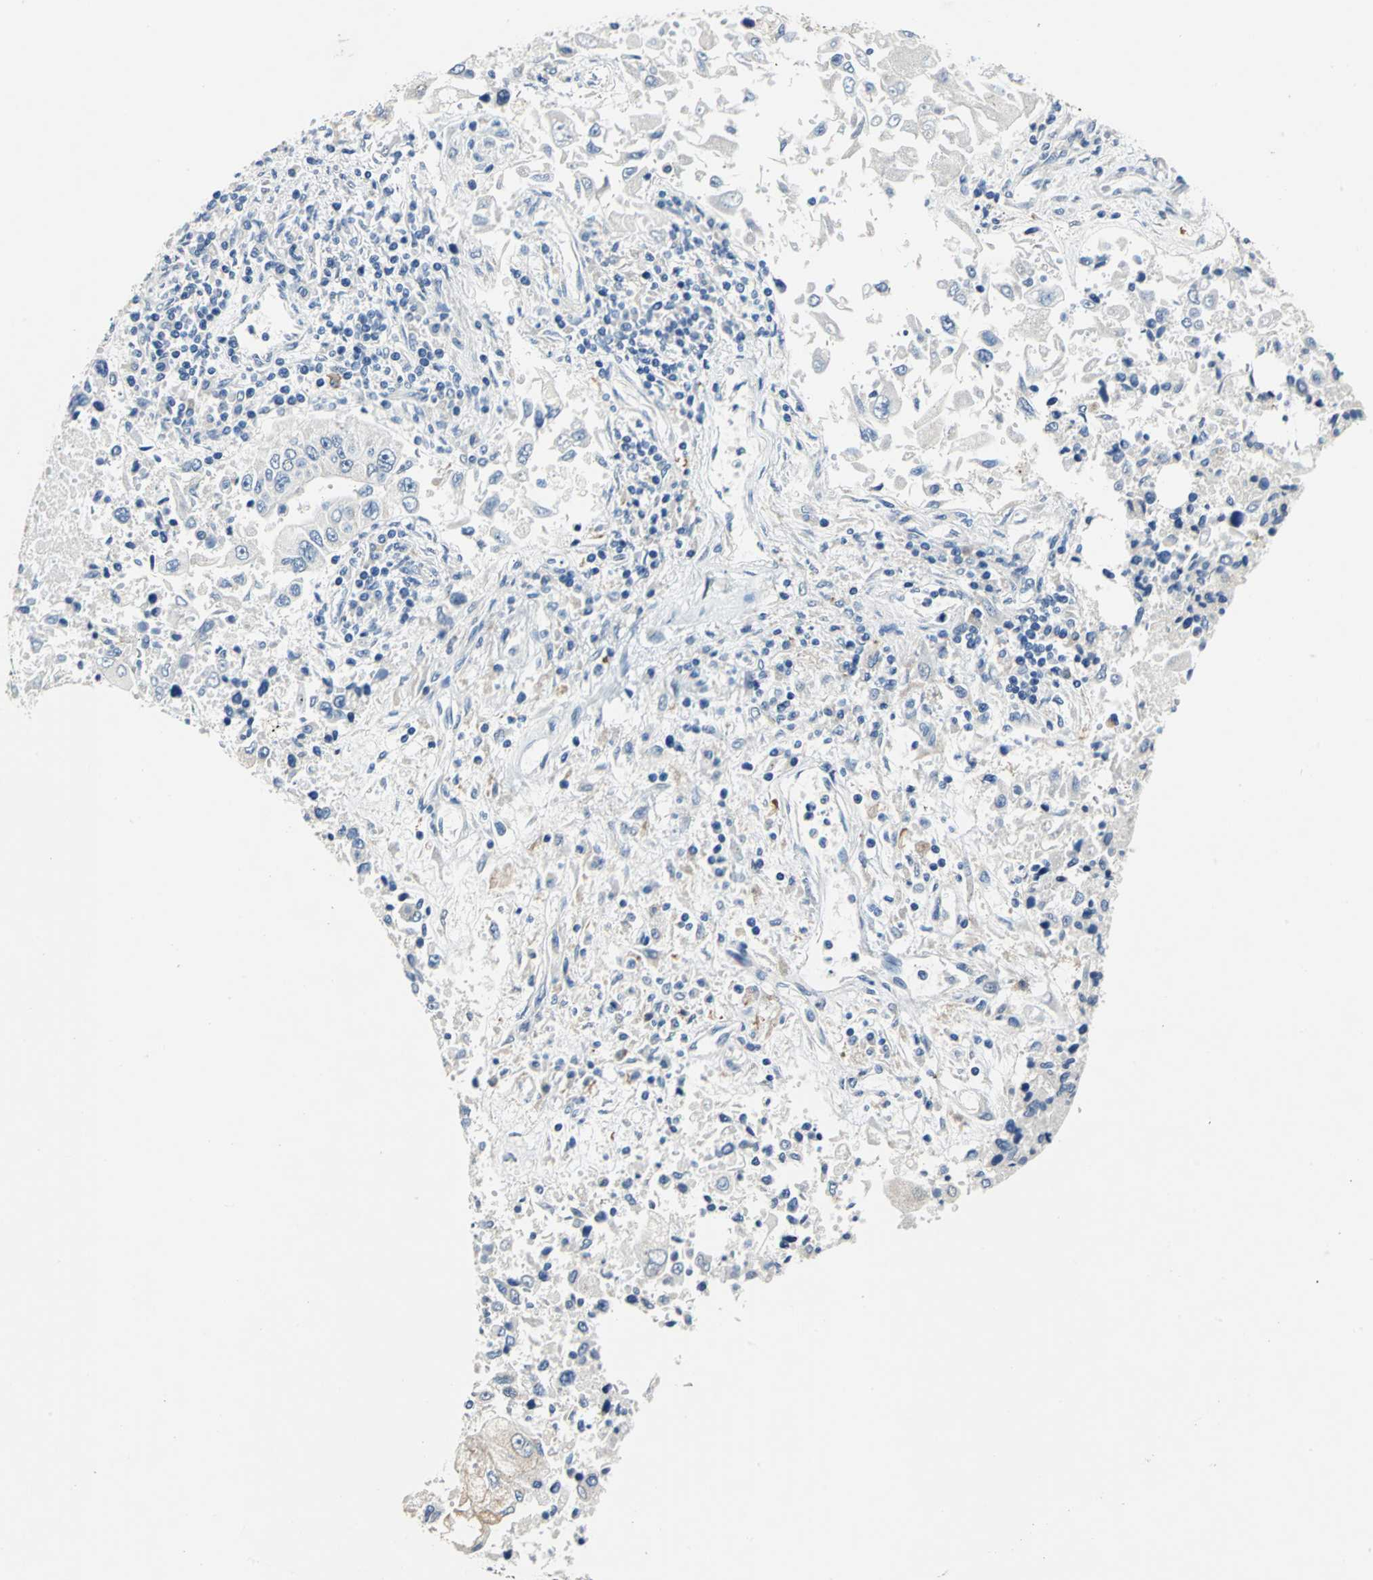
{"staining": {"intensity": "negative", "quantity": "none", "location": "none"}, "tissue": "lung cancer", "cell_type": "Tumor cells", "image_type": "cancer", "snomed": [{"axis": "morphology", "description": "Adenocarcinoma, NOS"}, {"axis": "topography", "description": "Lung"}], "caption": "Tumor cells are negative for brown protein staining in adenocarcinoma (lung).", "gene": "RASD2", "patient": {"sex": "male", "age": 84}}